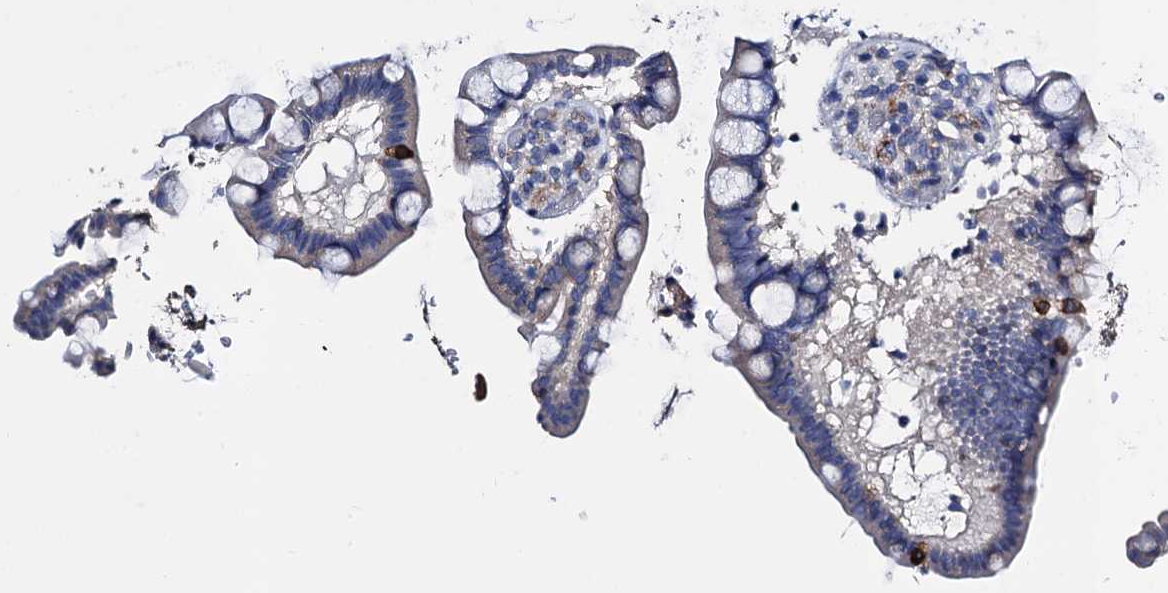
{"staining": {"intensity": "negative", "quantity": "none", "location": "none"}, "tissue": "small intestine", "cell_type": "Glandular cells", "image_type": "normal", "snomed": [{"axis": "morphology", "description": "Normal tissue, NOS"}, {"axis": "topography", "description": "Smooth muscle"}, {"axis": "topography", "description": "Small intestine"}], "caption": "This is an IHC histopathology image of benign human small intestine. There is no staining in glandular cells.", "gene": "FREM3", "patient": {"sex": "female", "age": 84}}